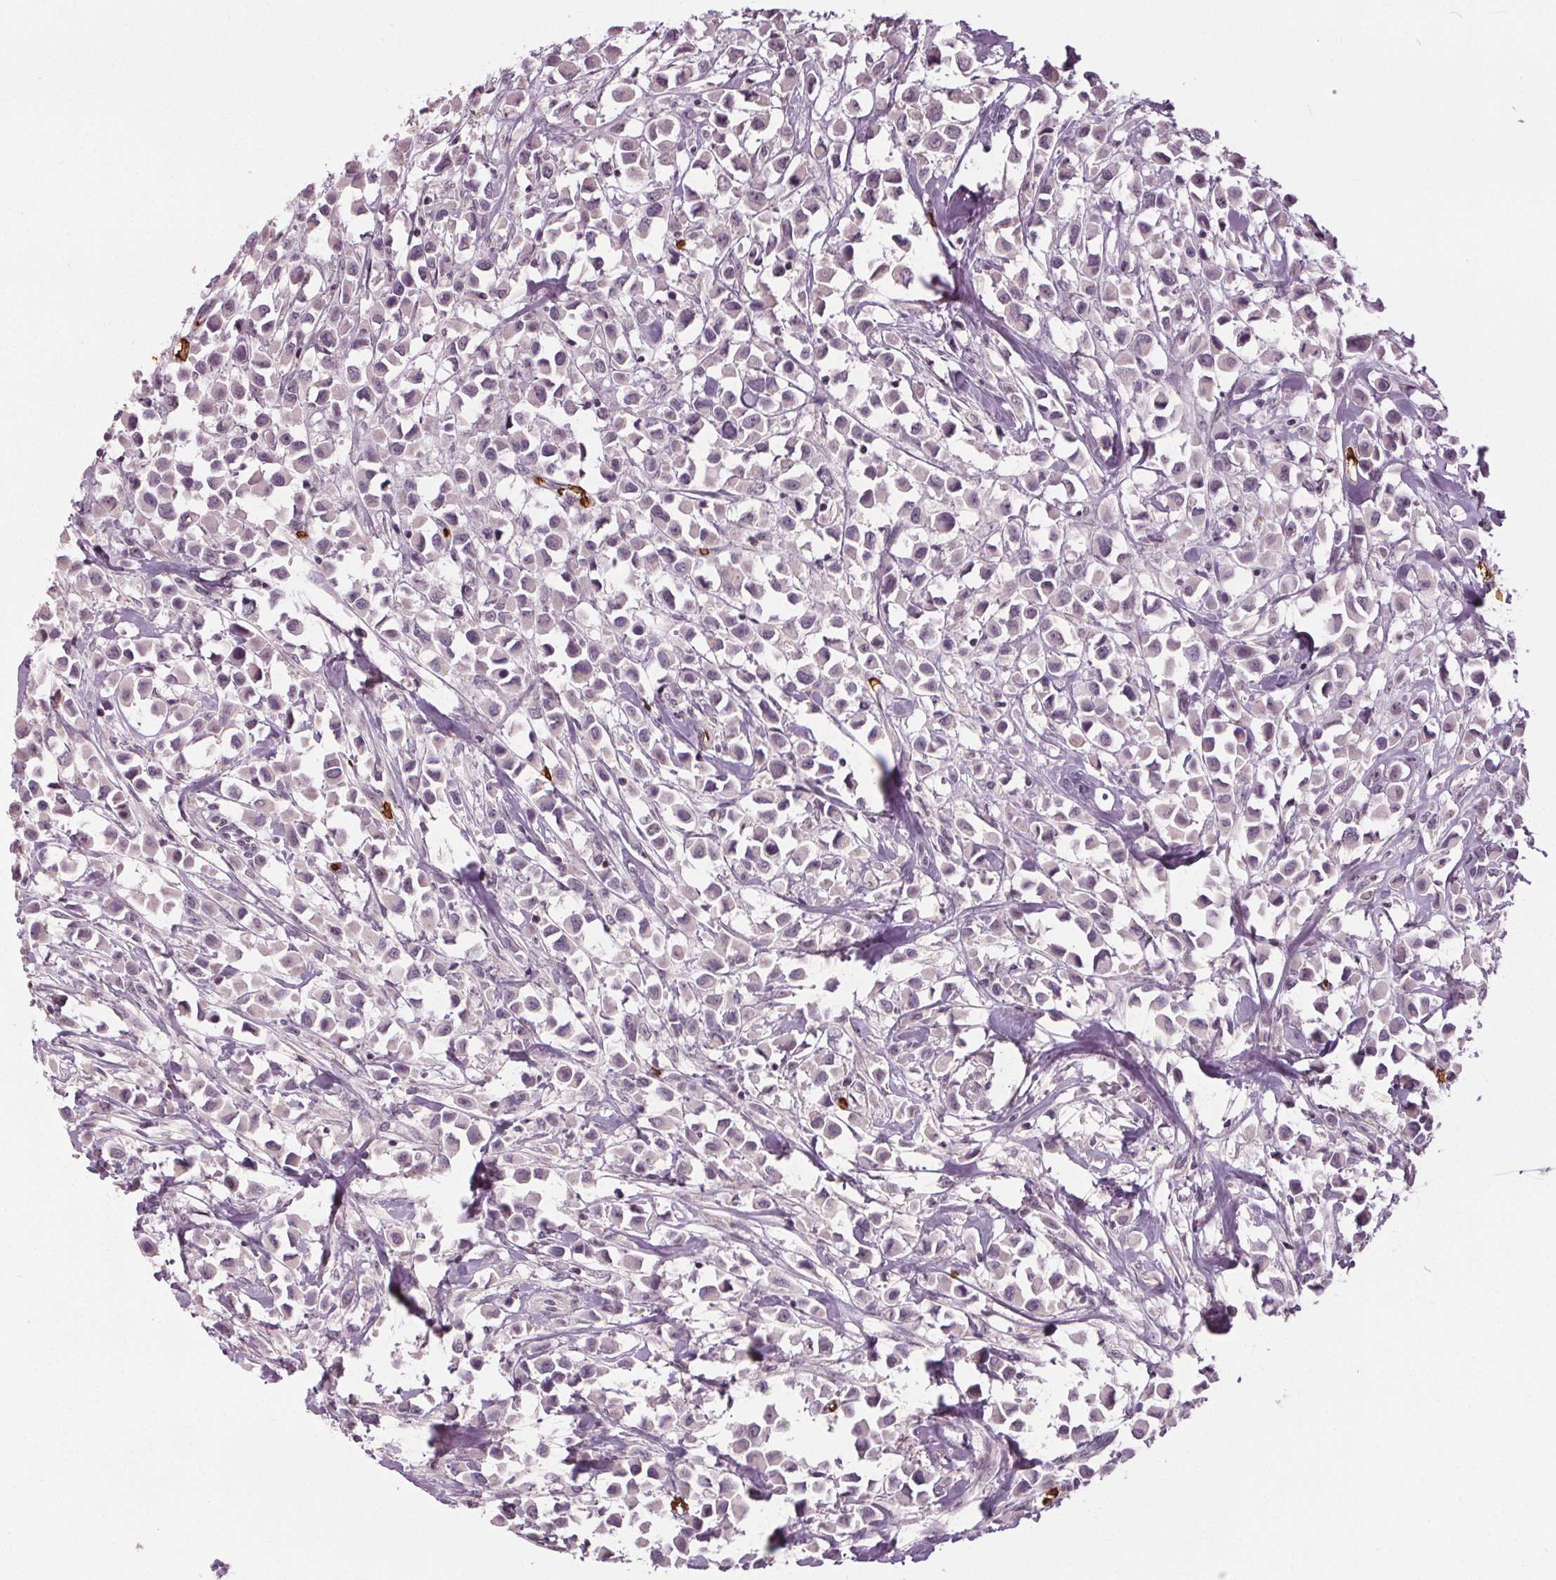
{"staining": {"intensity": "negative", "quantity": "none", "location": "none"}, "tissue": "breast cancer", "cell_type": "Tumor cells", "image_type": "cancer", "snomed": [{"axis": "morphology", "description": "Duct carcinoma"}, {"axis": "topography", "description": "Breast"}], "caption": "Breast invasive ductal carcinoma stained for a protein using immunohistochemistry exhibits no positivity tumor cells.", "gene": "SLC4A1", "patient": {"sex": "female", "age": 61}}